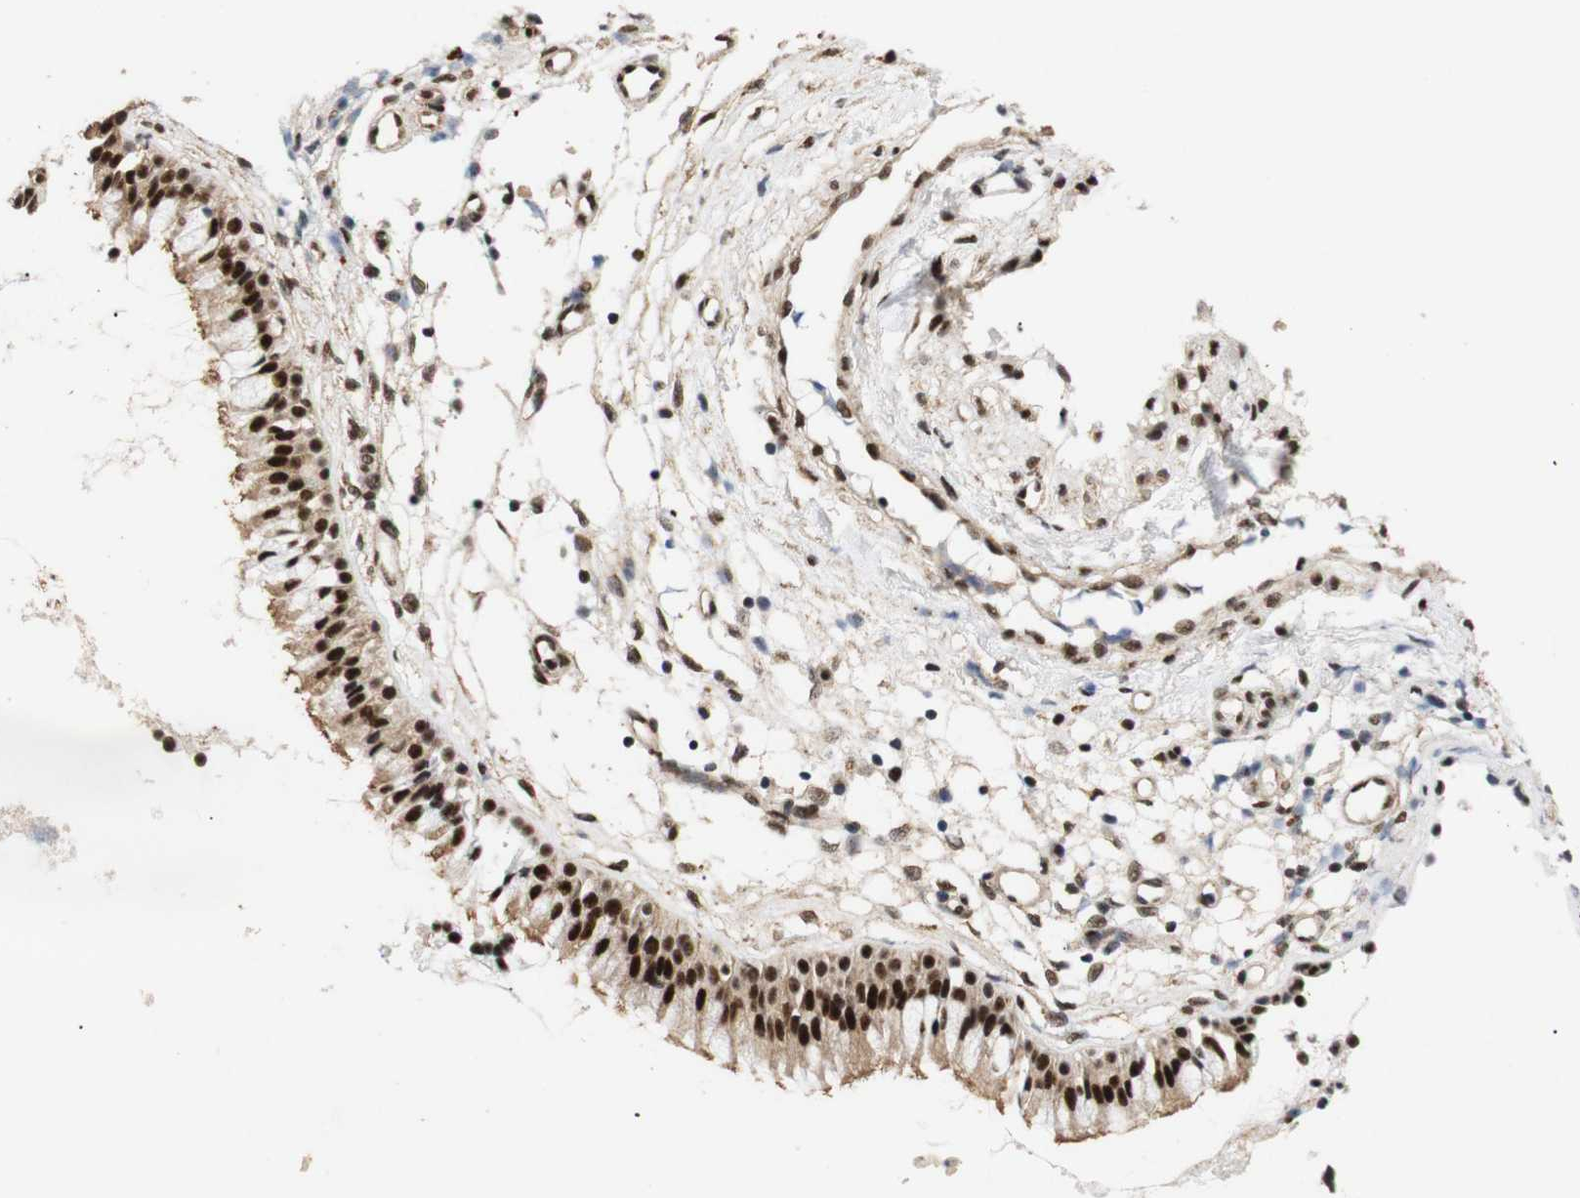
{"staining": {"intensity": "strong", "quantity": ">75%", "location": "cytoplasmic/membranous,nuclear"}, "tissue": "nasopharynx", "cell_type": "Respiratory epithelial cells", "image_type": "normal", "snomed": [{"axis": "morphology", "description": "Normal tissue, NOS"}, {"axis": "topography", "description": "Nasopharynx"}], "caption": "Immunohistochemistry (IHC) micrograph of unremarkable nasopharynx stained for a protein (brown), which displays high levels of strong cytoplasmic/membranous,nuclear expression in about >75% of respiratory epithelial cells.", "gene": "PYM1", "patient": {"sex": "male", "age": 21}}